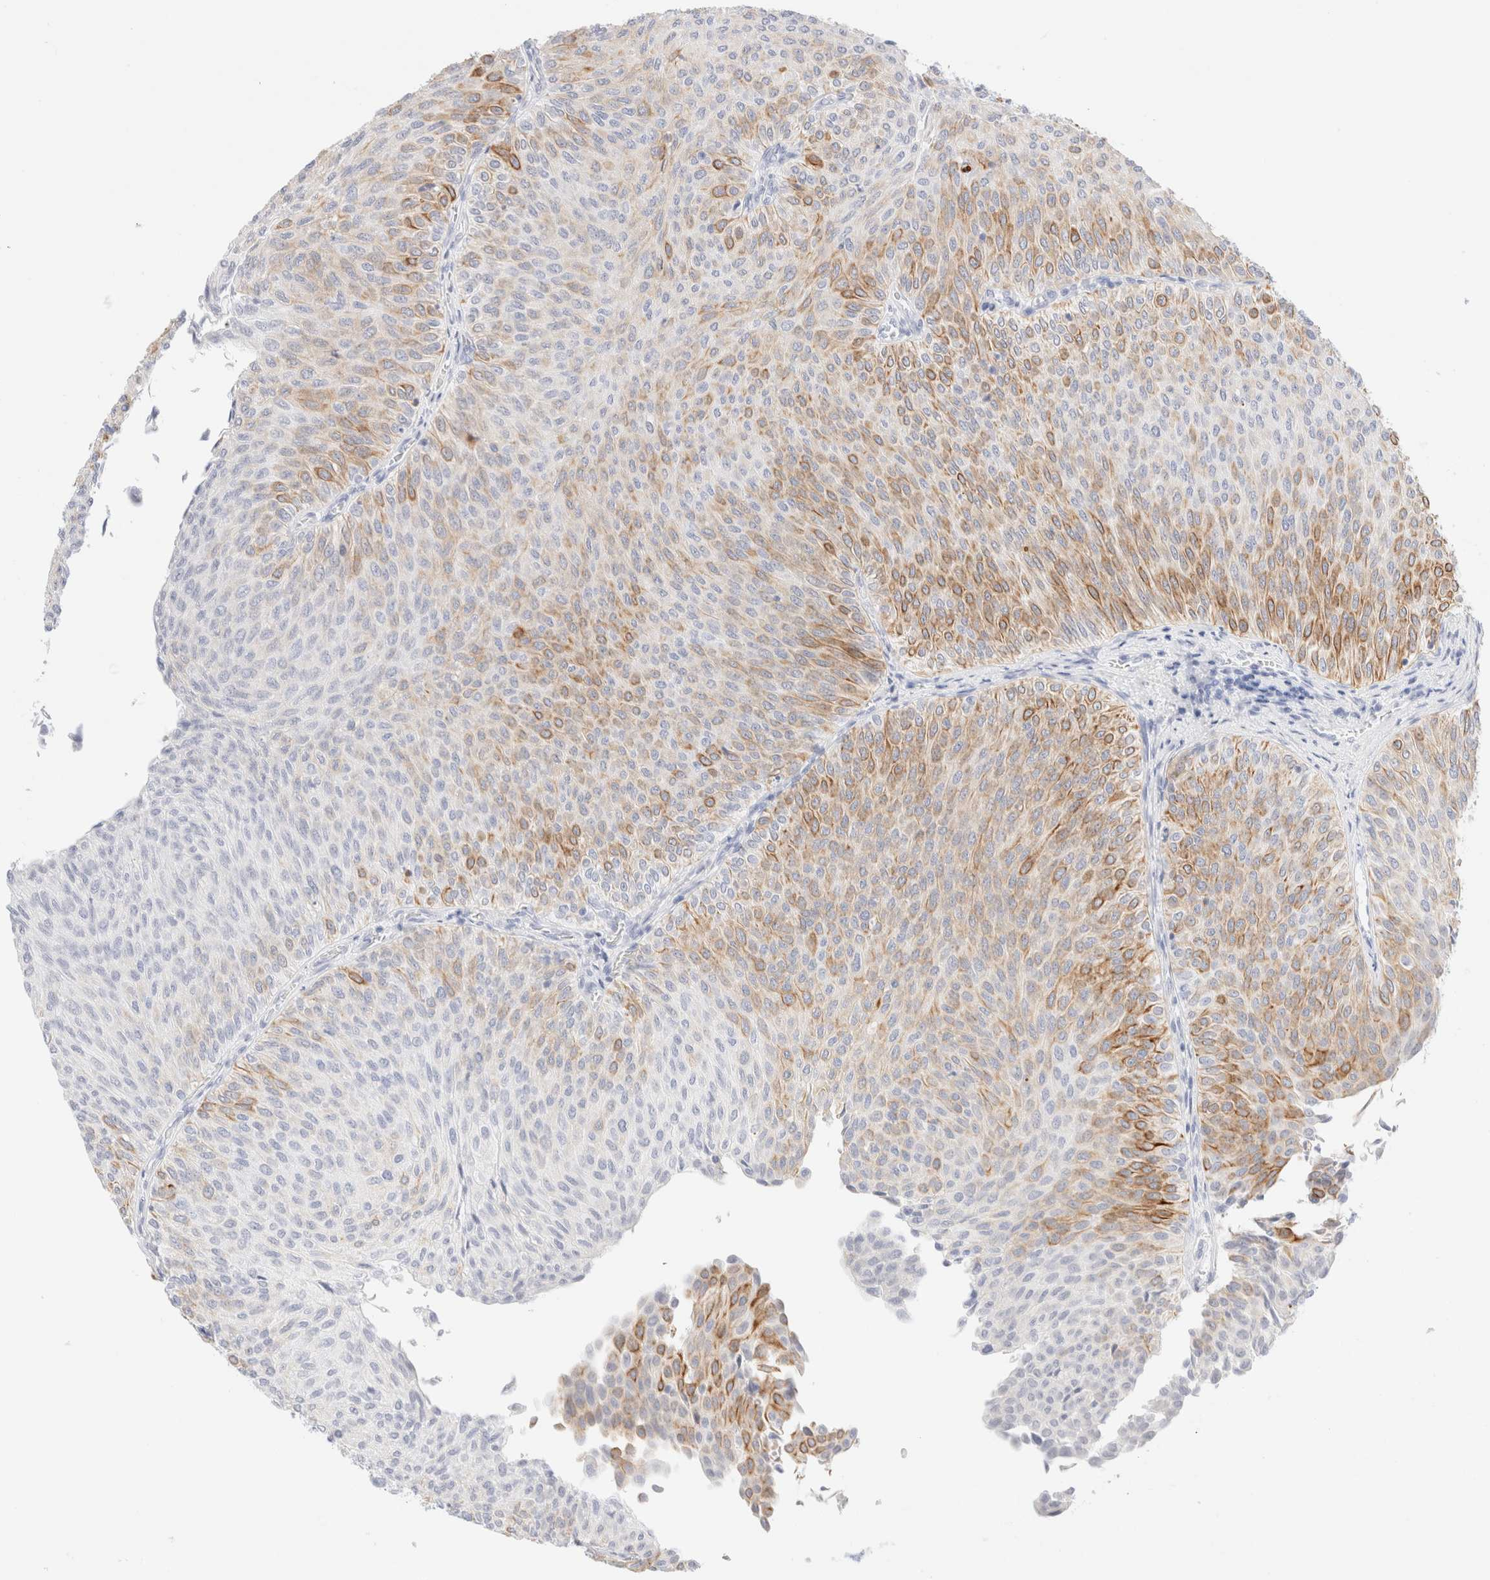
{"staining": {"intensity": "strong", "quantity": "25%-75%", "location": "cytoplasmic/membranous"}, "tissue": "urothelial cancer", "cell_type": "Tumor cells", "image_type": "cancer", "snomed": [{"axis": "morphology", "description": "Urothelial carcinoma, Low grade"}, {"axis": "topography", "description": "Urinary bladder"}], "caption": "This histopathology image demonstrates urothelial cancer stained with immunohistochemistry (IHC) to label a protein in brown. The cytoplasmic/membranous of tumor cells show strong positivity for the protein. Nuclei are counter-stained blue.", "gene": "KRT15", "patient": {"sex": "male", "age": 78}}